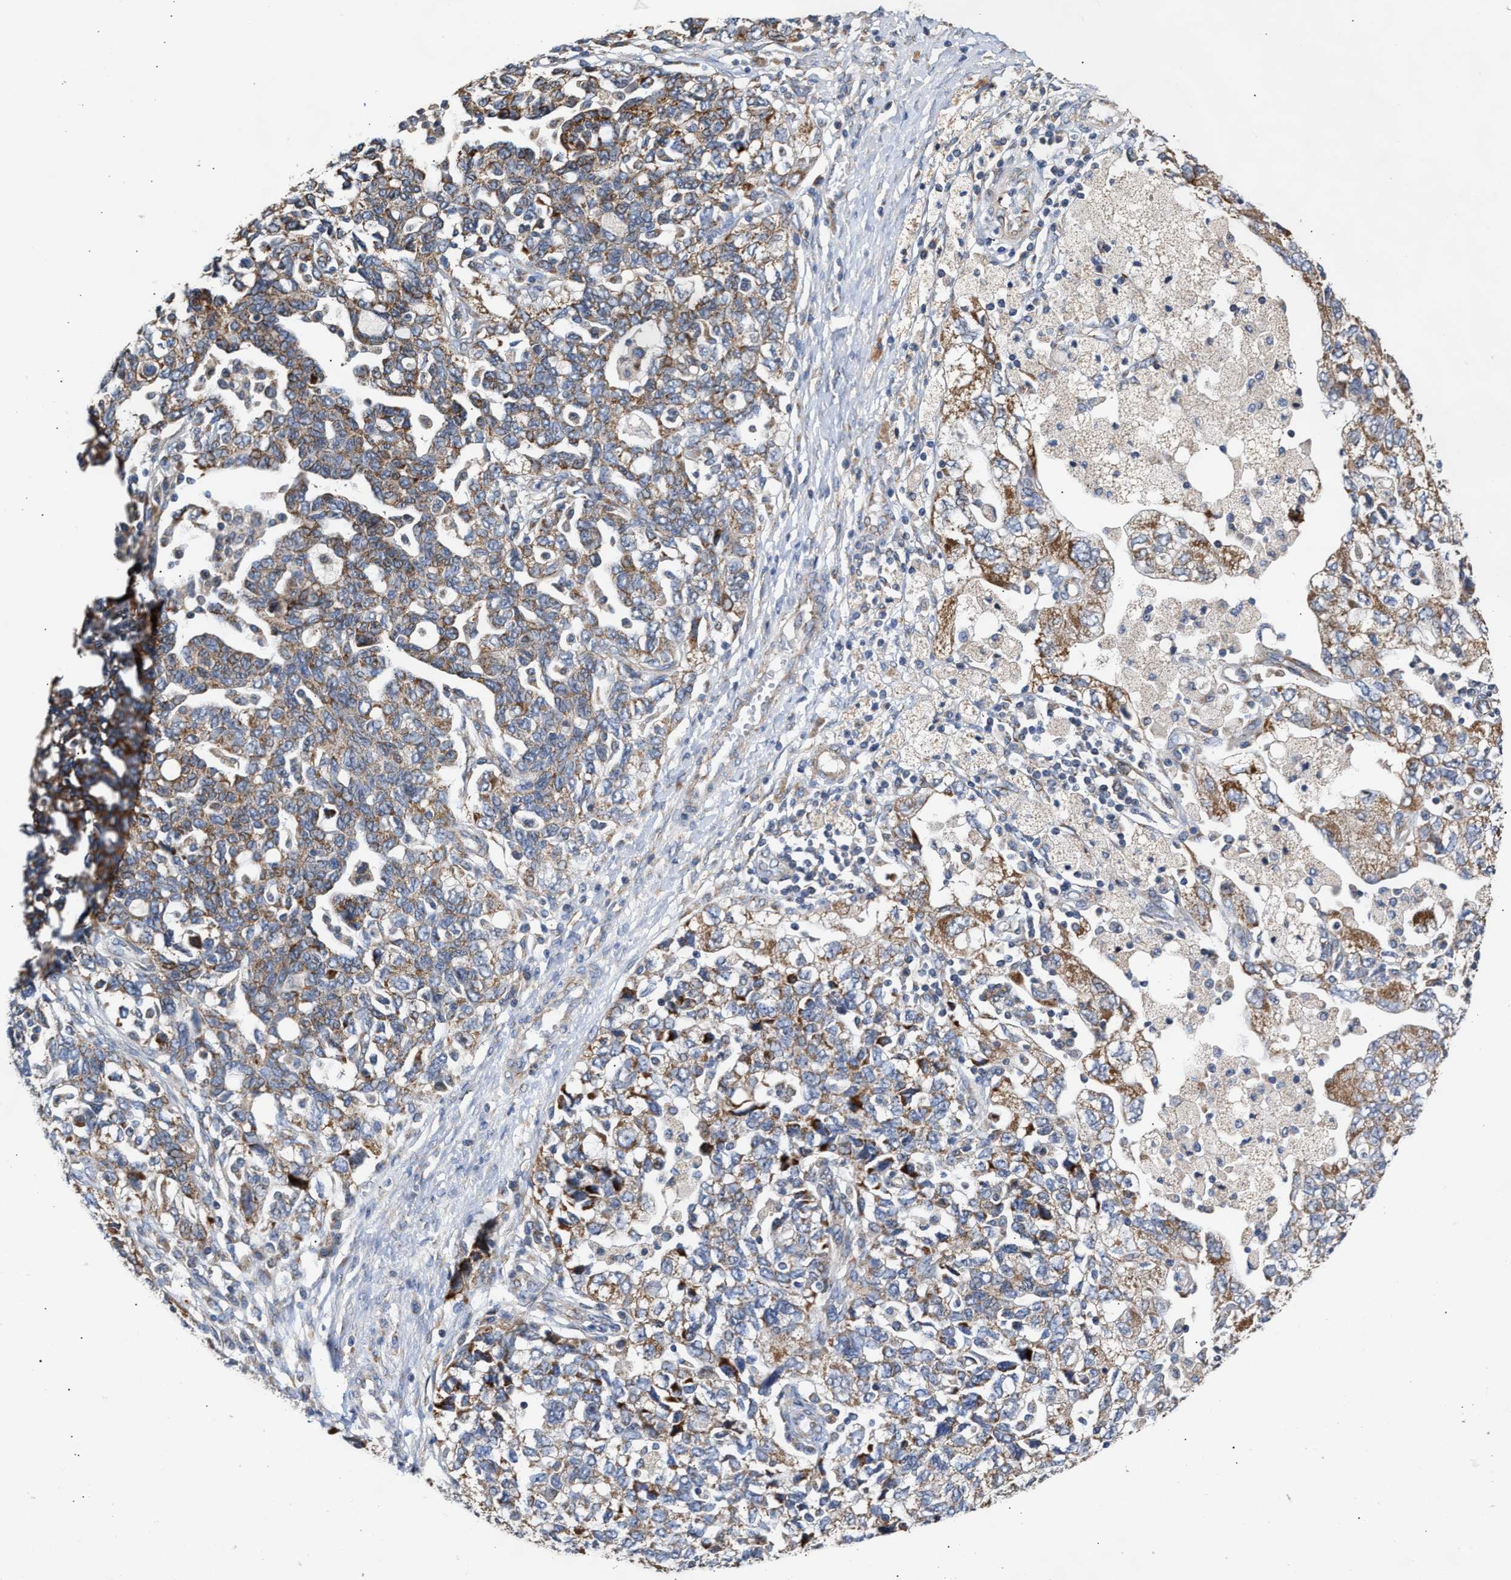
{"staining": {"intensity": "moderate", "quantity": ">75%", "location": "cytoplasmic/membranous"}, "tissue": "ovarian cancer", "cell_type": "Tumor cells", "image_type": "cancer", "snomed": [{"axis": "morphology", "description": "Carcinoma, NOS"}, {"axis": "morphology", "description": "Cystadenocarcinoma, serous, NOS"}, {"axis": "topography", "description": "Ovary"}], "caption": "The immunohistochemical stain highlights moderate cytoplasmic/membranous positivity in tumor cells of ovarian cancer tissue.", "gene": "MALSU1", "patient": {"sex": "female", "age": 69}}